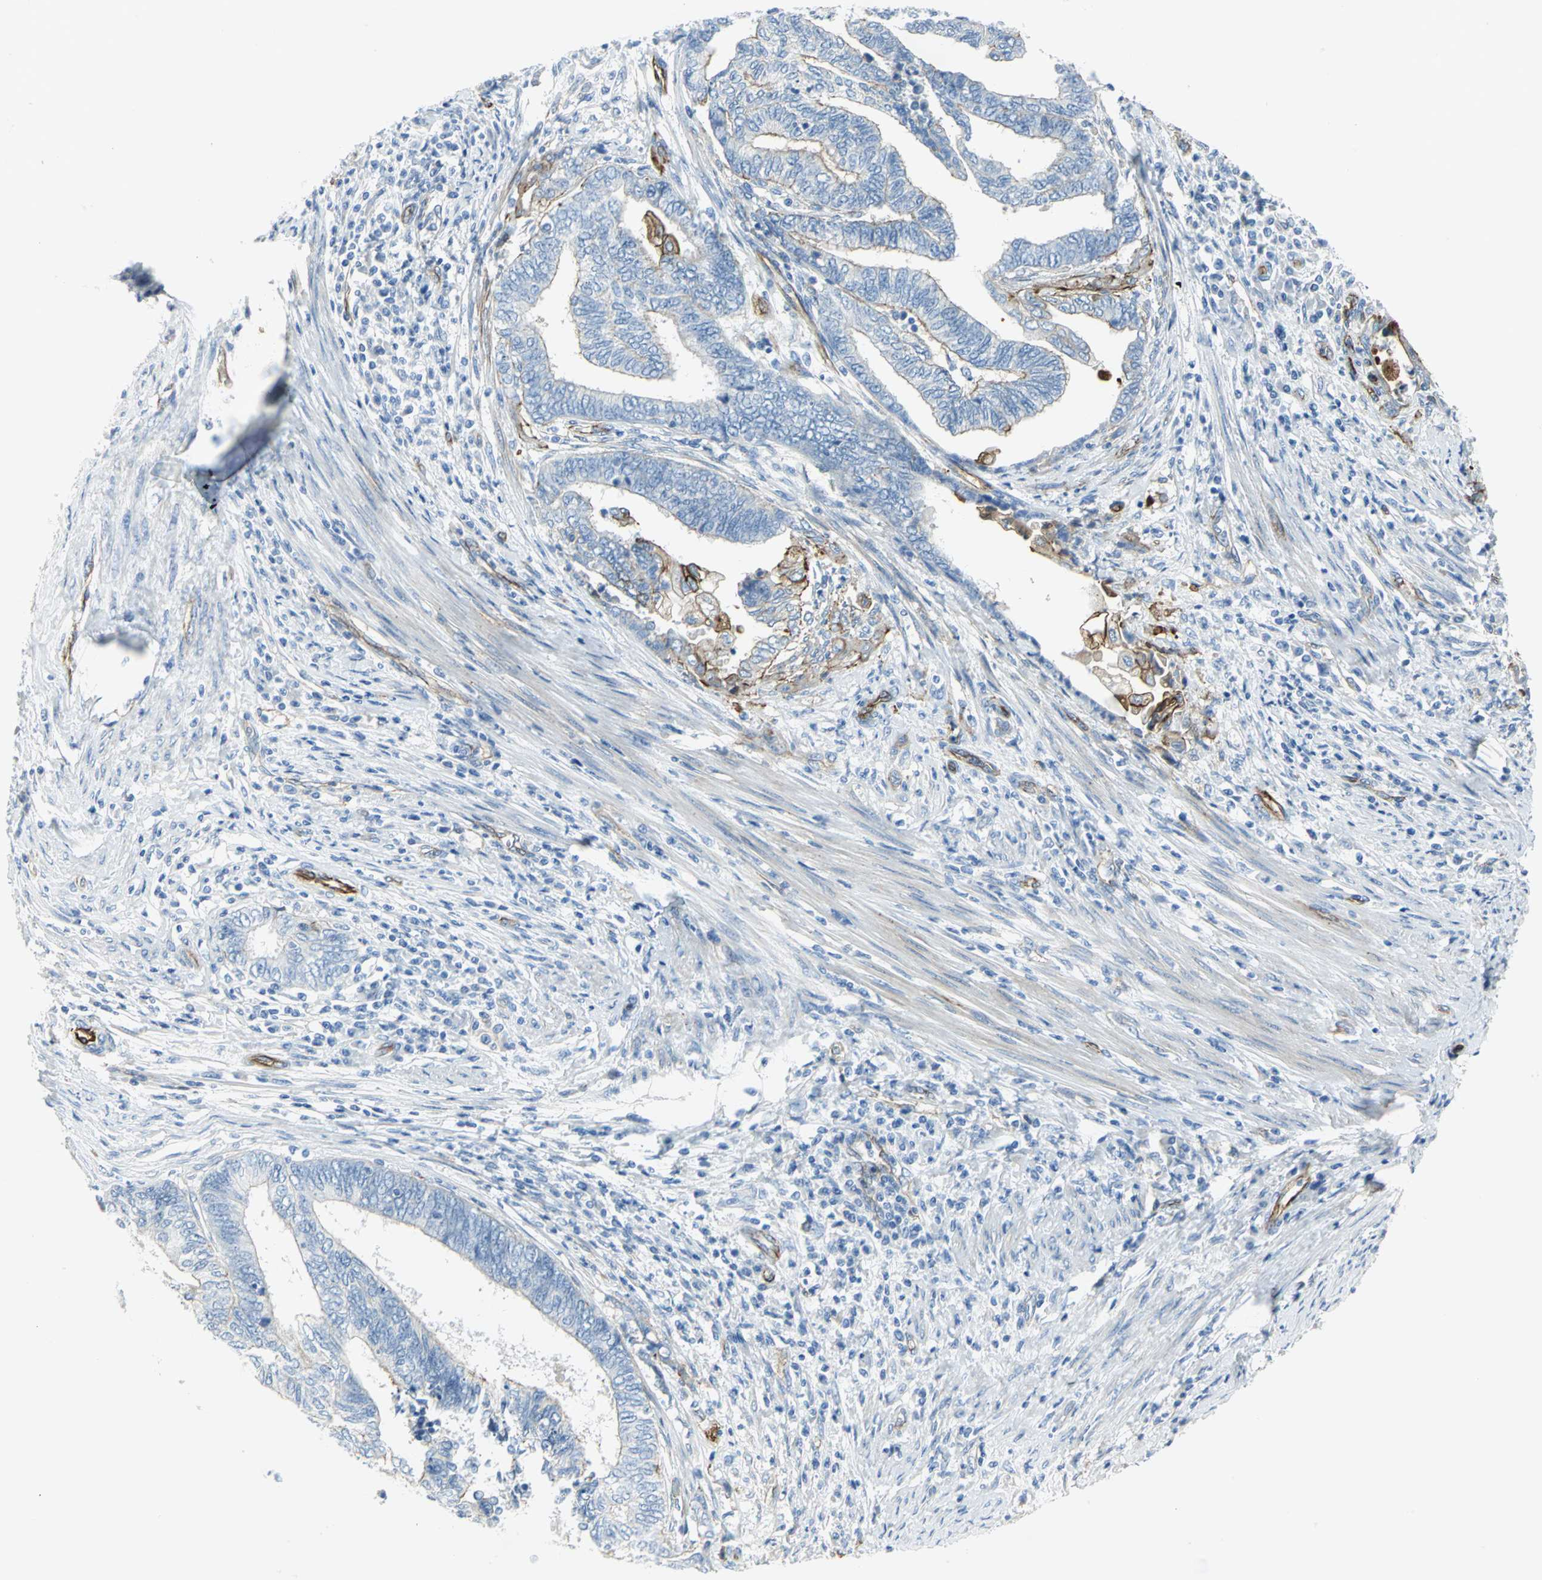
{"staining": {"intensity": "strong", "quantity": "25%-75%", "location": "cytoplasmic/membranous"}, "tissue": "endometrial cancer", "cell_type": "Tumor cells", "image_type": "cancer", "snomed": [{"axis": "morphology", "description": "Adenocarcinoma, NOS"}, {"axis": "topography", "description": "Uterus"}, {"axis": "topography", "description": "Endometrium"}], "caption": "Tumor cells display high levels of strong cytoplasmic/membranous expression in approximately 25%-75% of cells in endometrial cancer.", "gene": "FLNB", "patient": {"sex": "female", "age": 70}}